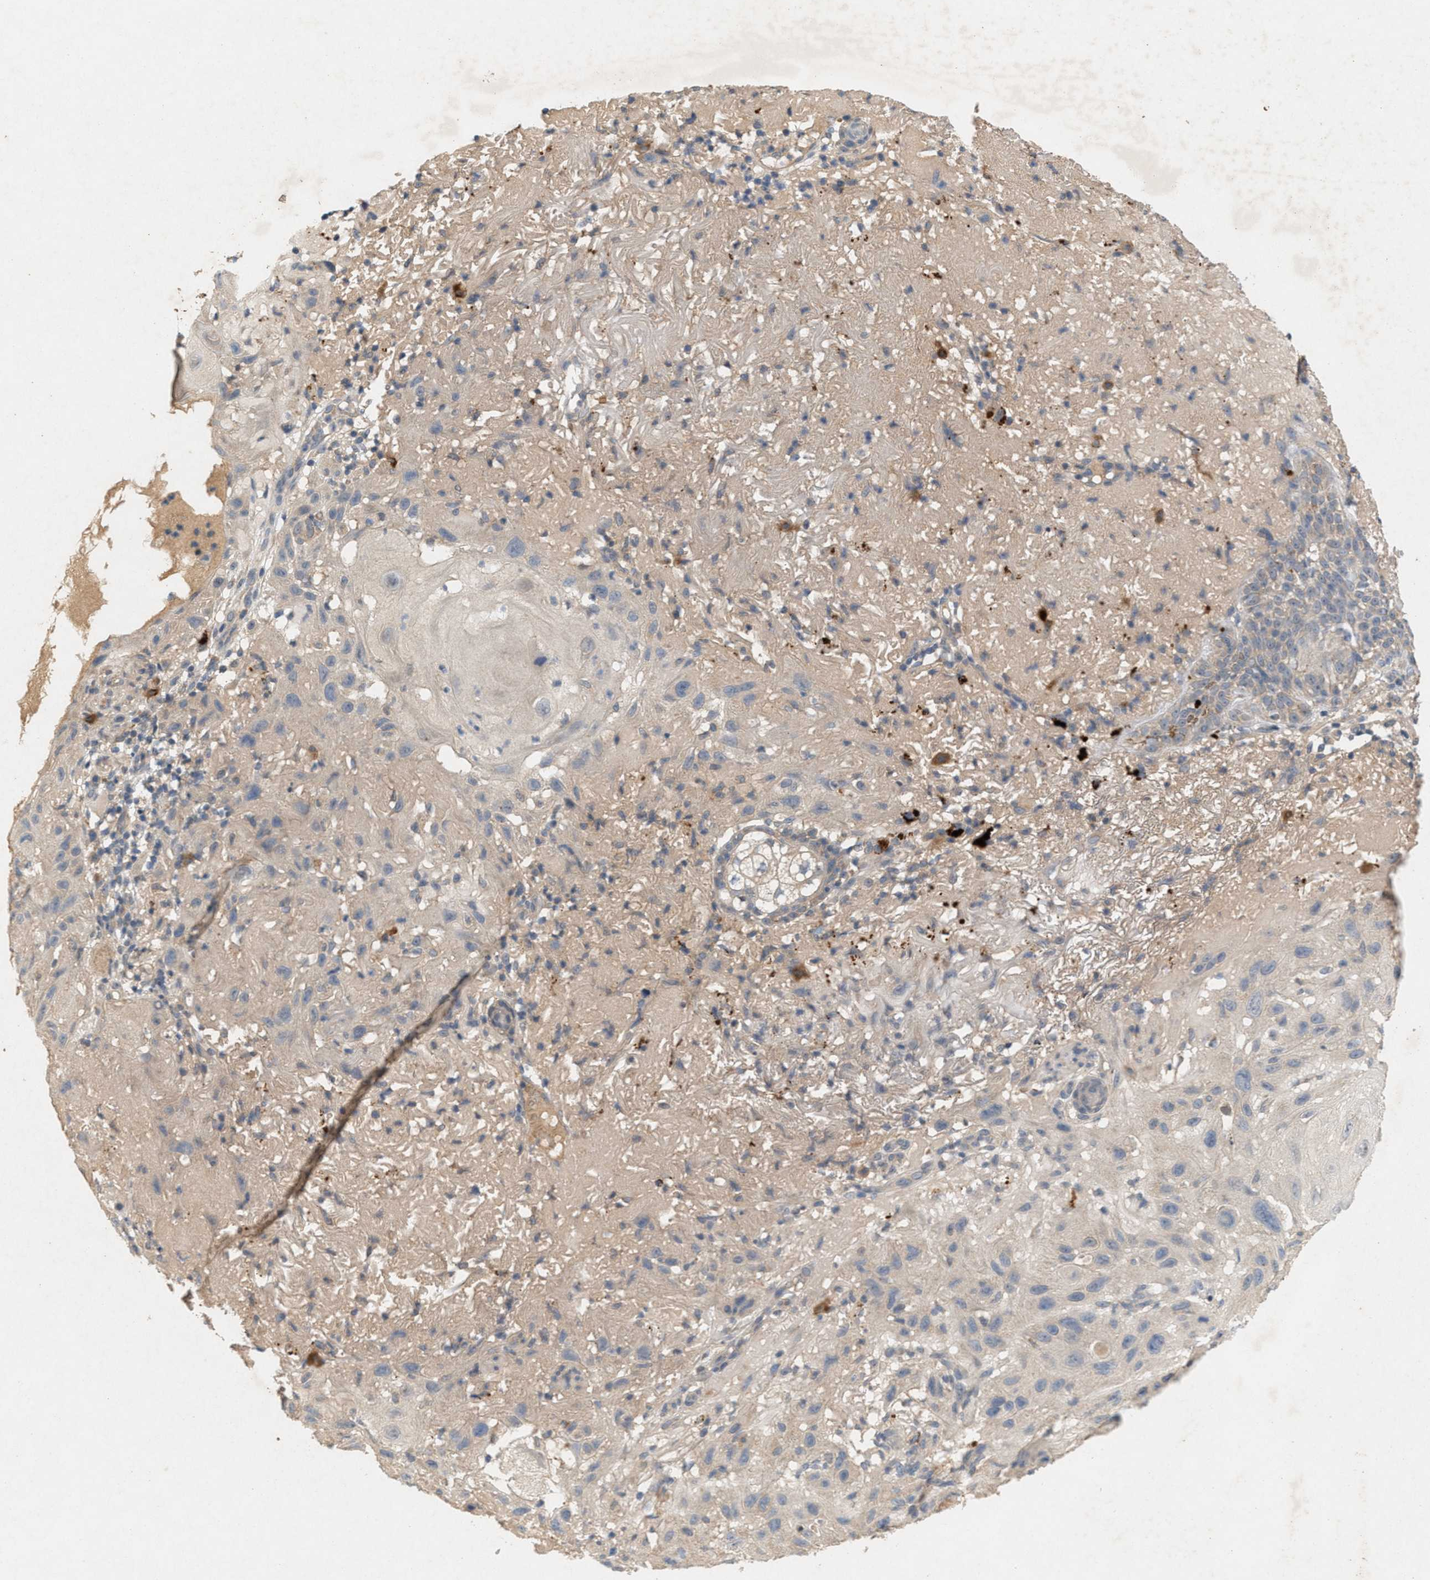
{"staining": {"intensity": "negative", "quantity": "none", "location": "none"}, "tissue": "skin cancer", "cell_type": "Tumor cells", "image_type": "cancer", "snomed": [{"axis": "morphology", "description": "Squamous cell carcinoma, NOS"}, {"axis": "topography", "description": "Skin"}], "caption": "Immunohistochemistry (IHC) image of neoplastic tissue: human skin squamous cell carcinoma stained with DAB (3,3'-diaminobenzidine) shows no significant protein positivity in tumor cells. The staining is performed using DAB brown chromogen with nuclei counter-stained in using hematoxylin.", "gene": "DCAF7", "patient": {"sex": "female", "age": 96}}